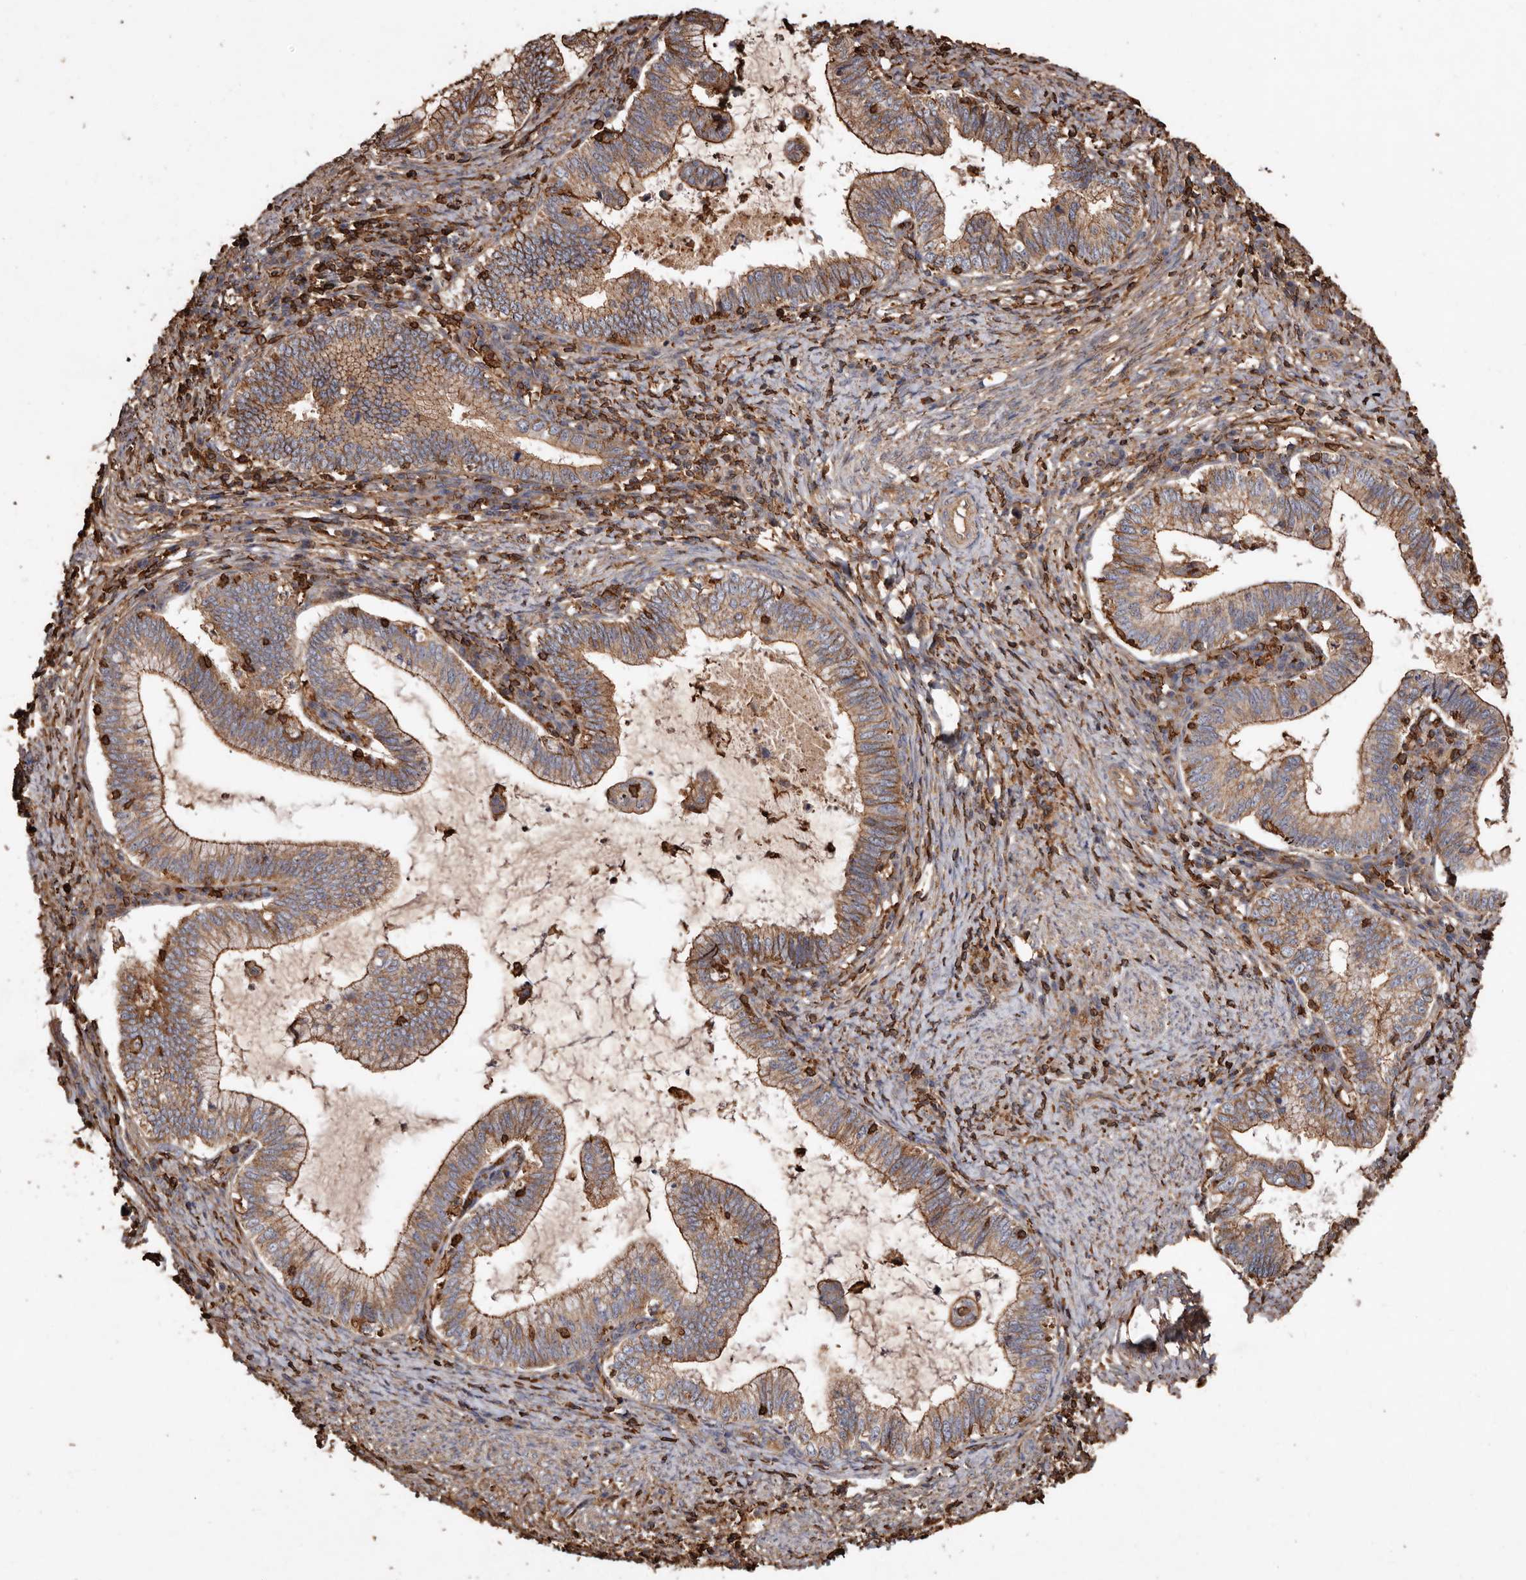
{"staining": {"intensity": "moderate", "quantity": ">75%", "location": "cytoplasmic/membranous"}, "tissue": "cervical cancer", "cell_type": "Tumor cells", "image_type": "cancer", "snomed": [{"axis": "morphology", "description": "Adenocarcinoma, NOS"}, {"axis": "topography", "description": "Cervix"}], "caption": "Immunohistochemical staining of human cervical cancer reveals moderate cytoplasmic/membranous protein positivity in approximately >75% of tumor cells.", "gene": "COQ8B", "patient": {"sex": "female", "age": 36}}